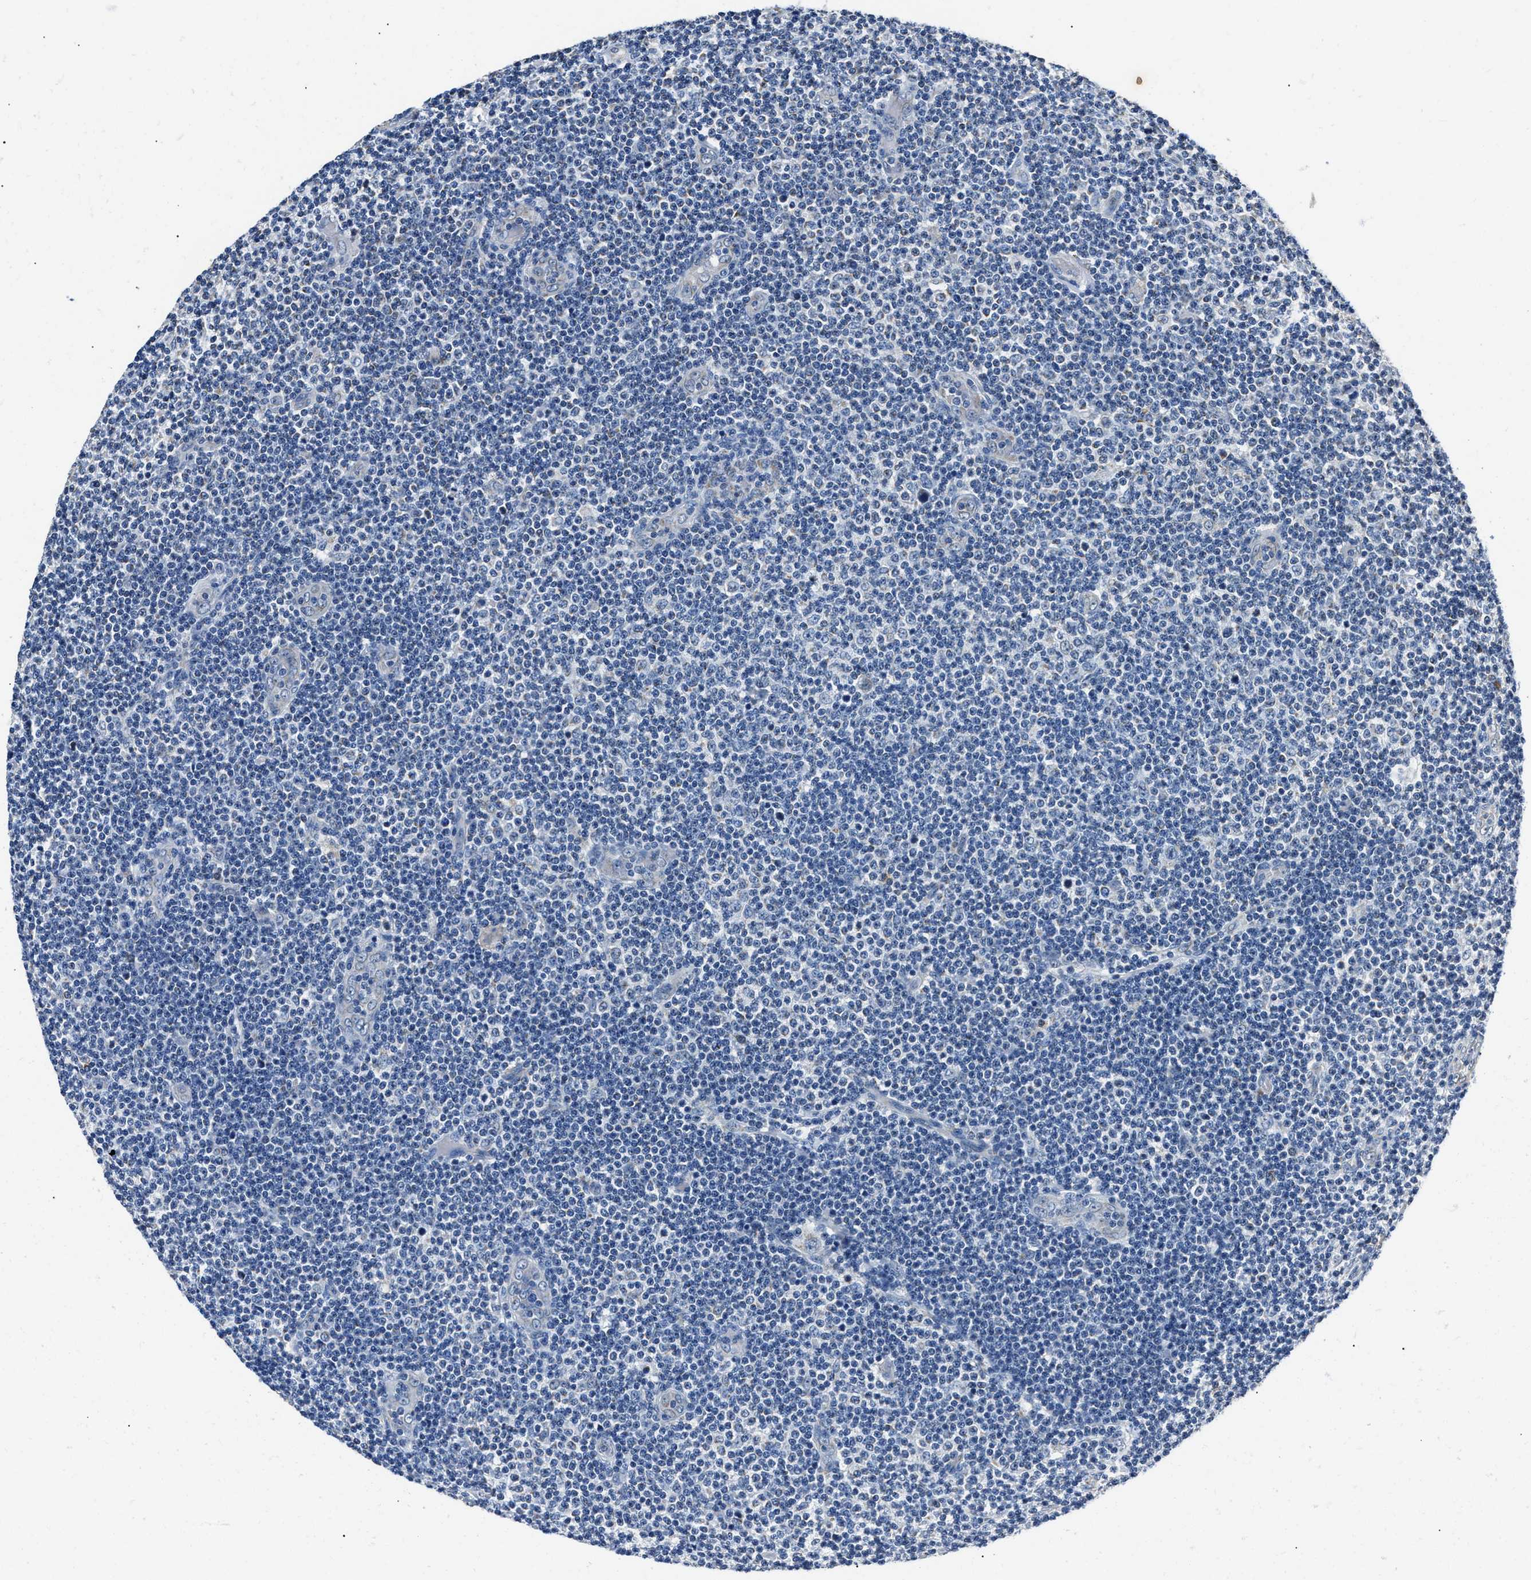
{"staining": {"intensity": "negative", "quantity": "none", "location": "none"}, "tissue": "lymphoma", "cell_type": "Tumor cells", "image_type": "cancer", "snomed": [{"axis": "morphology", "description": "Malignant lymphoma, non-Hodgkin's type, Low grade"}, {"axis": "topography", "description": "Lymph node"}], "caption": "There is no significant staining in tumor cells of malignant lymphoma, non-Hodgkin's type (low-grade).", "gene": "NSUN5", "patient": {"sex": "male", "age": 83}}